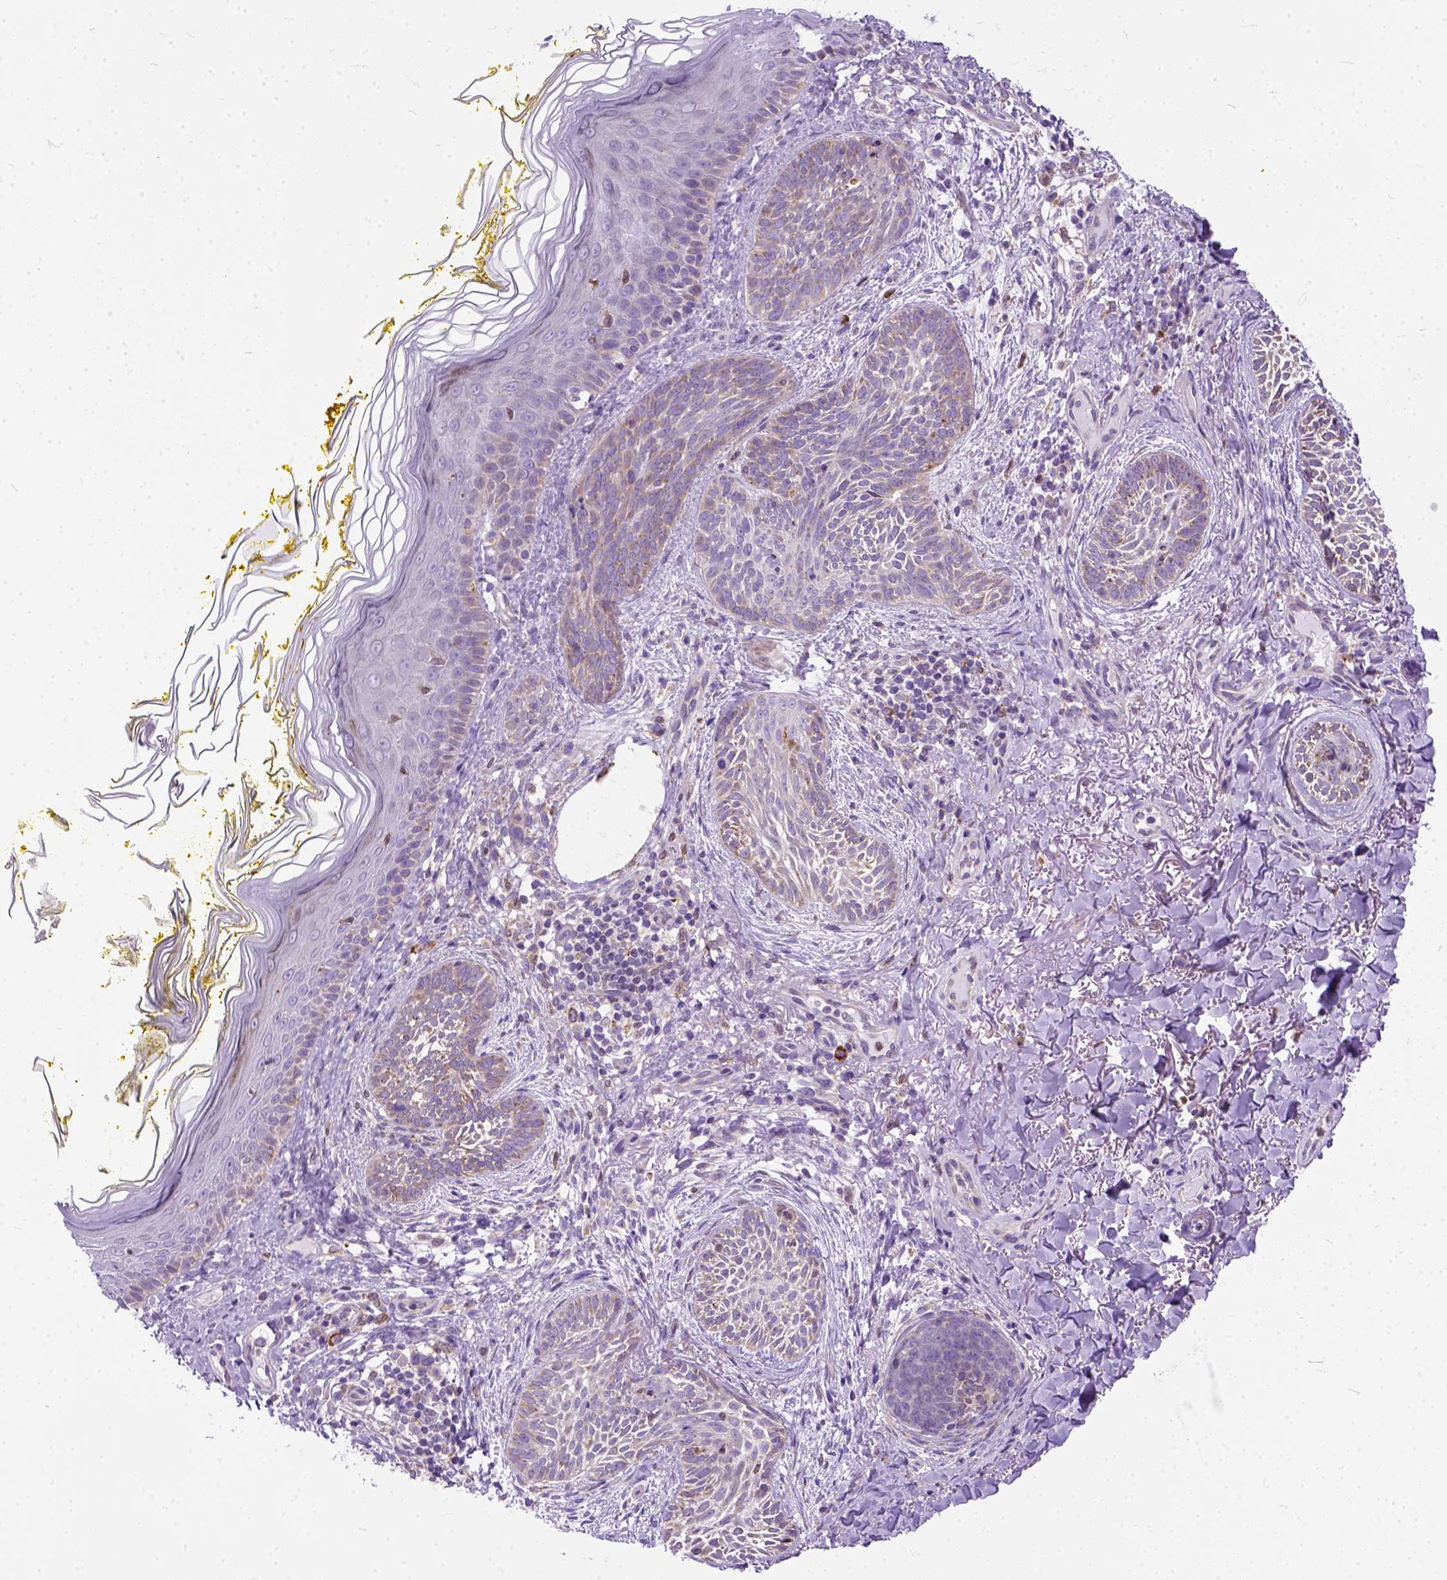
{"staining": {"intensity": "moderate", "quantity": "25%-75%", "location": "cytoplasmic/membranous"}, "tissue": "skin cancer", "cell_type": "Tumor cells", "image_type": "cancer", "snomed": [{"axis": "morphology", "description": "Basal cell carcinoma"}, {"axis": "topography", "description": "Skin"}], "caption": "Brown immunohistochemical staining in basal cell carcinoma (skin) displays moderate cytoplasmic/membranous positivity in approximately 25%-75% of tumor cells. (DAB = brown stain, brightfield microscopy at high magnification).", "gene": "PLK4", "patient": {"sex": "female", "age": 68}}